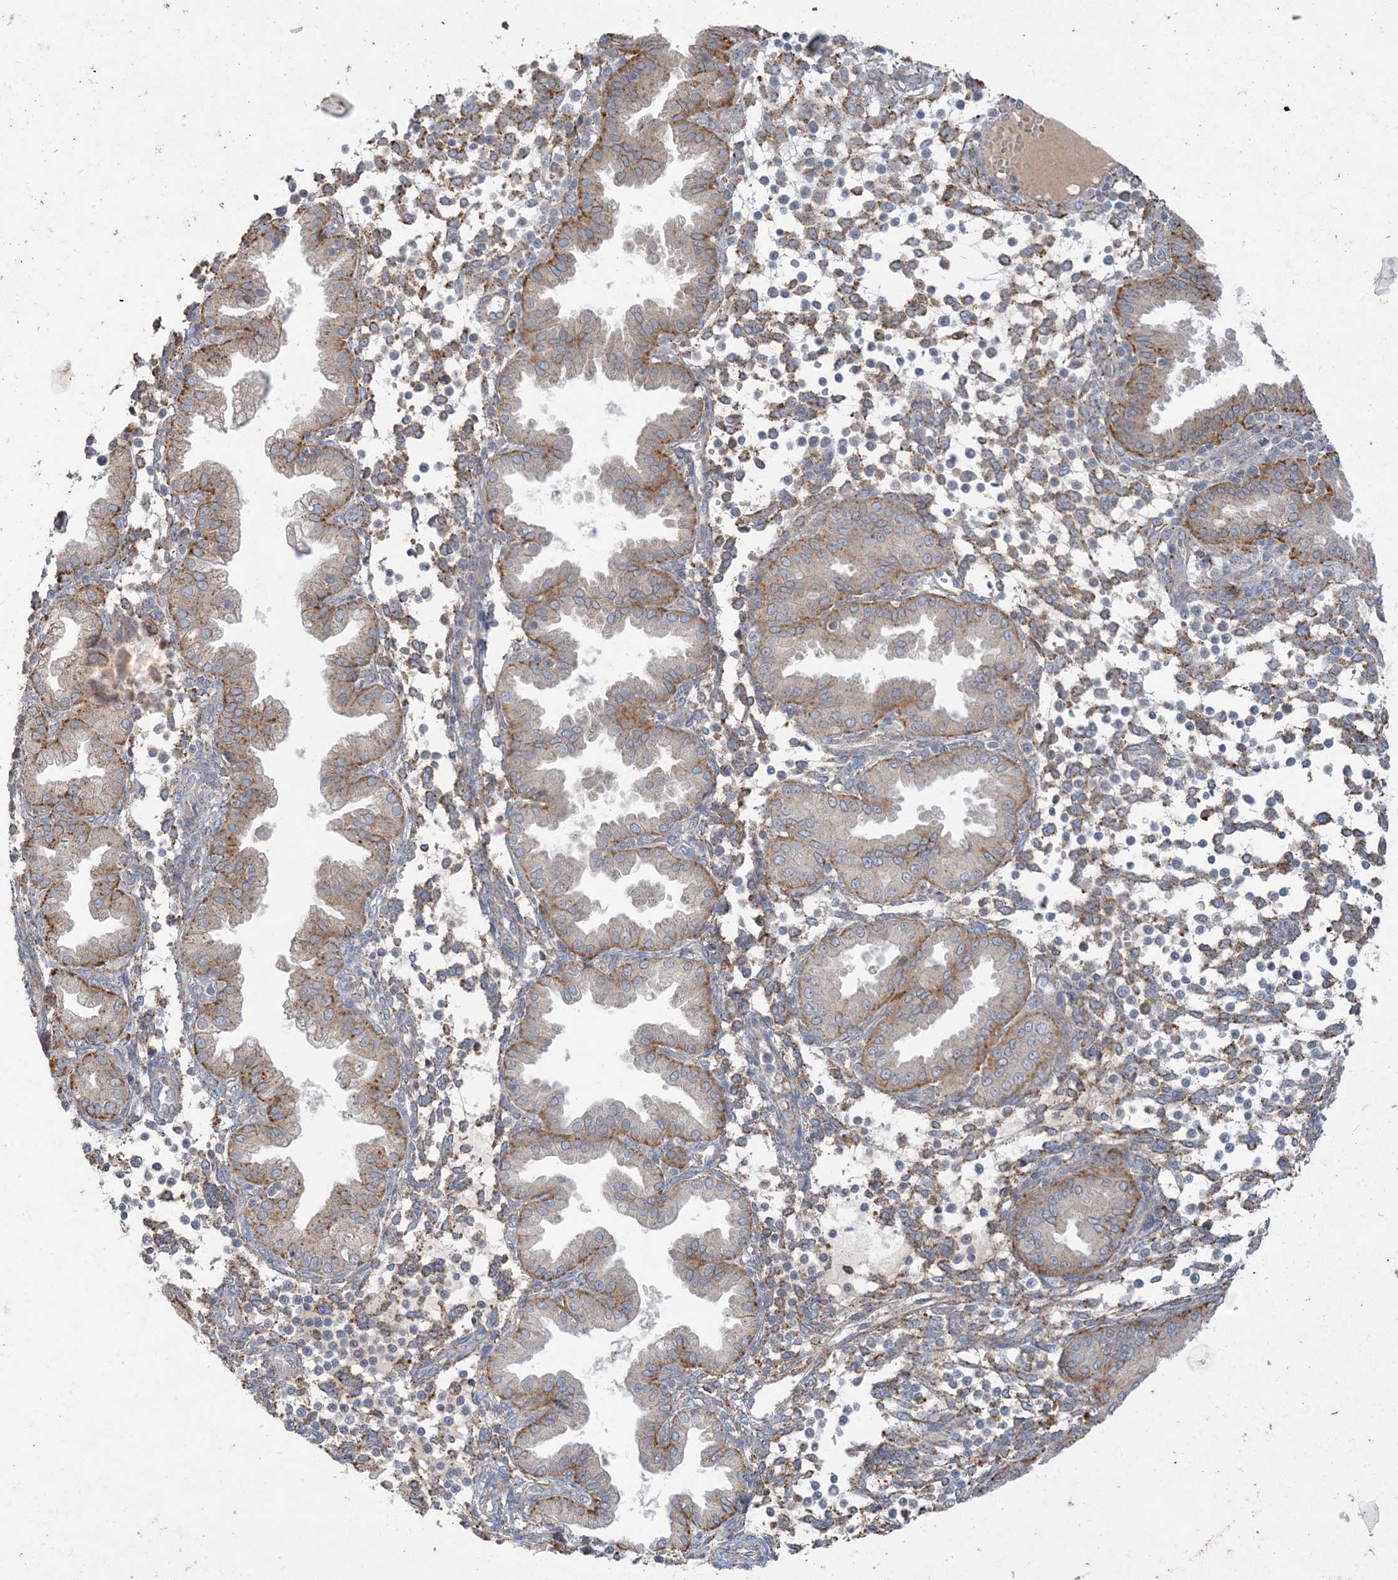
{"staining": {"intensity": "moderate", "quantity": "25%-75%", "location": "cytoplasmic/membranous"}, "tissue": "endometrium", "cell_type": "Cells in endometrial stroma", "image_type": "normal", "snomed": [{"axis": "morphology", "description": "Normal tissue, NOS"}, {"axis": "topography", "description": "Endometrium"}], "caption": "Immunohistochemical staining of unremarkable human endometrium exhibits 25%-75% levels of moderate cytoplasmic/membranous protein expression in about 25%-75% of cells in endometrial stroma.", "gene": "MRPS18A", "patient": {"sex": "female", "age": 53}}